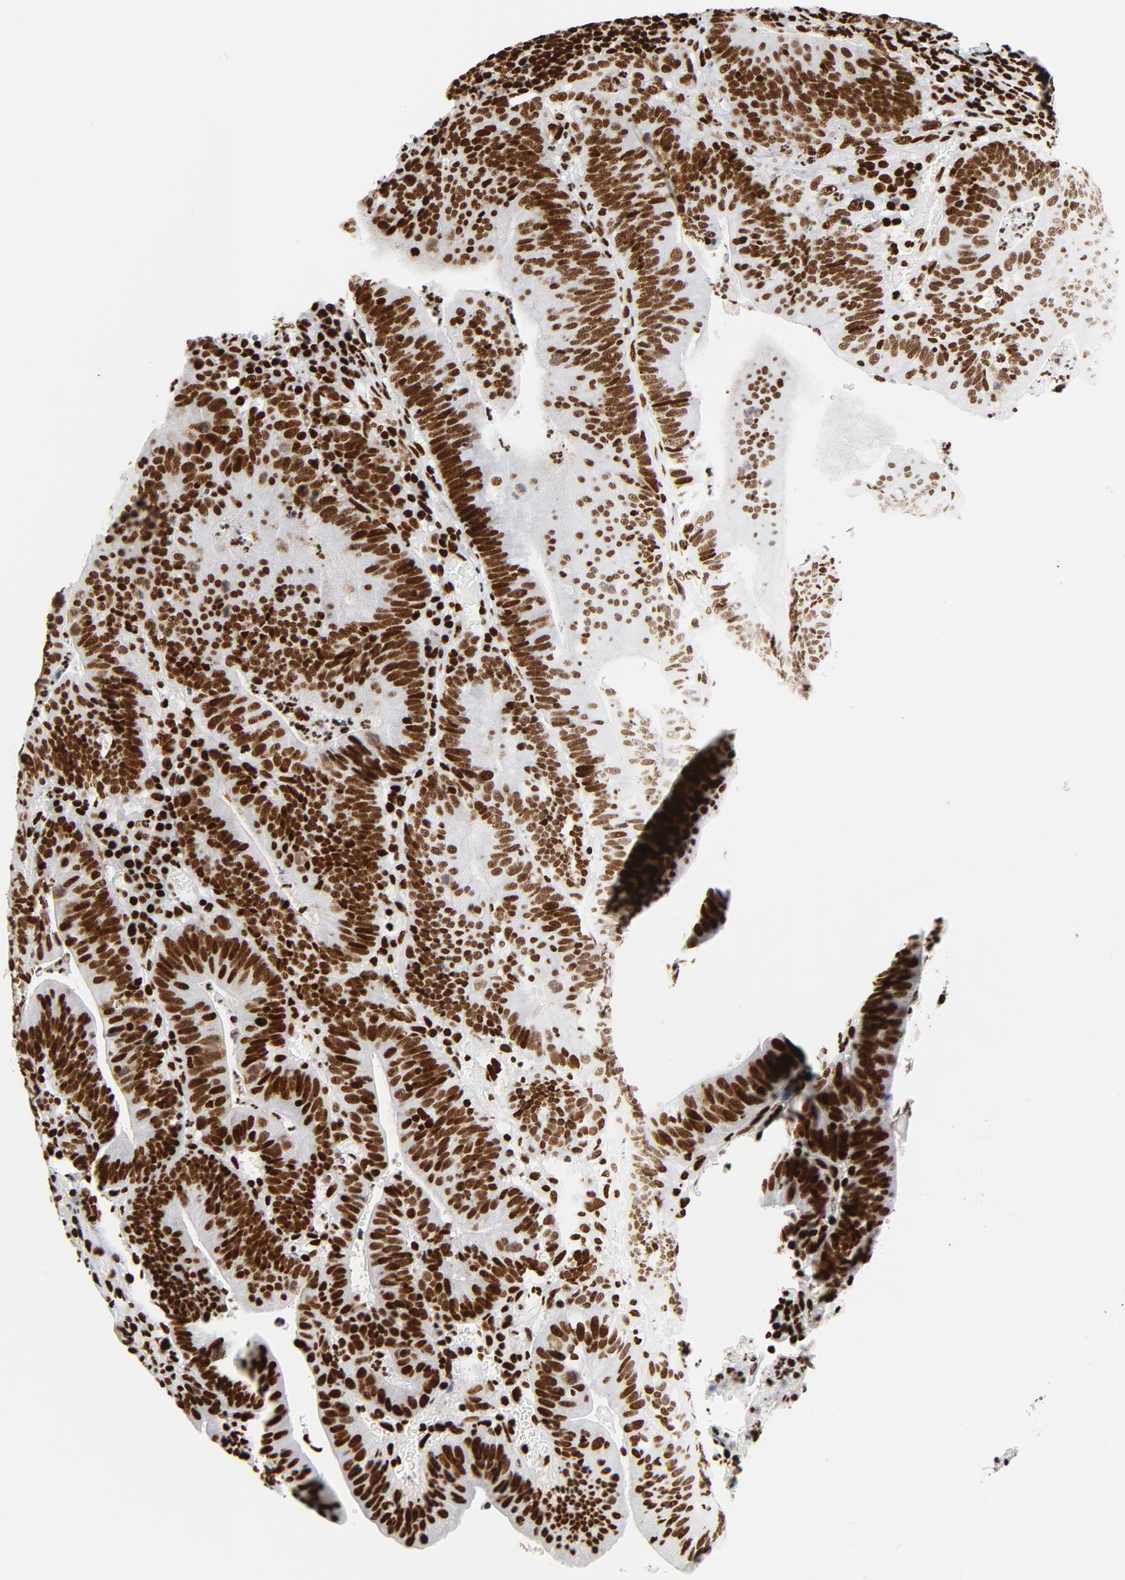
{"staining": {"intensity": "strong", "quantity": ">75%", "location": "nuclear"}, "tissue": "stomach cancer", "cell_type": "Tumor cells", "image_type": "cancer", "snomed": [{"axis": "morphology", "description": "Adenocarcinoma, NOS"}, {"axis": "topography", "description": "Stomach, lower"}], "caption": "Immunohistochemistry (IHC) of human adenocarcinoma (stomach) exhibits high levels of strong nuclear positivity in approximately >75% of tumor cells.", "gene": "XRCC6", "patient": {"sex": "female", "age": 86}}